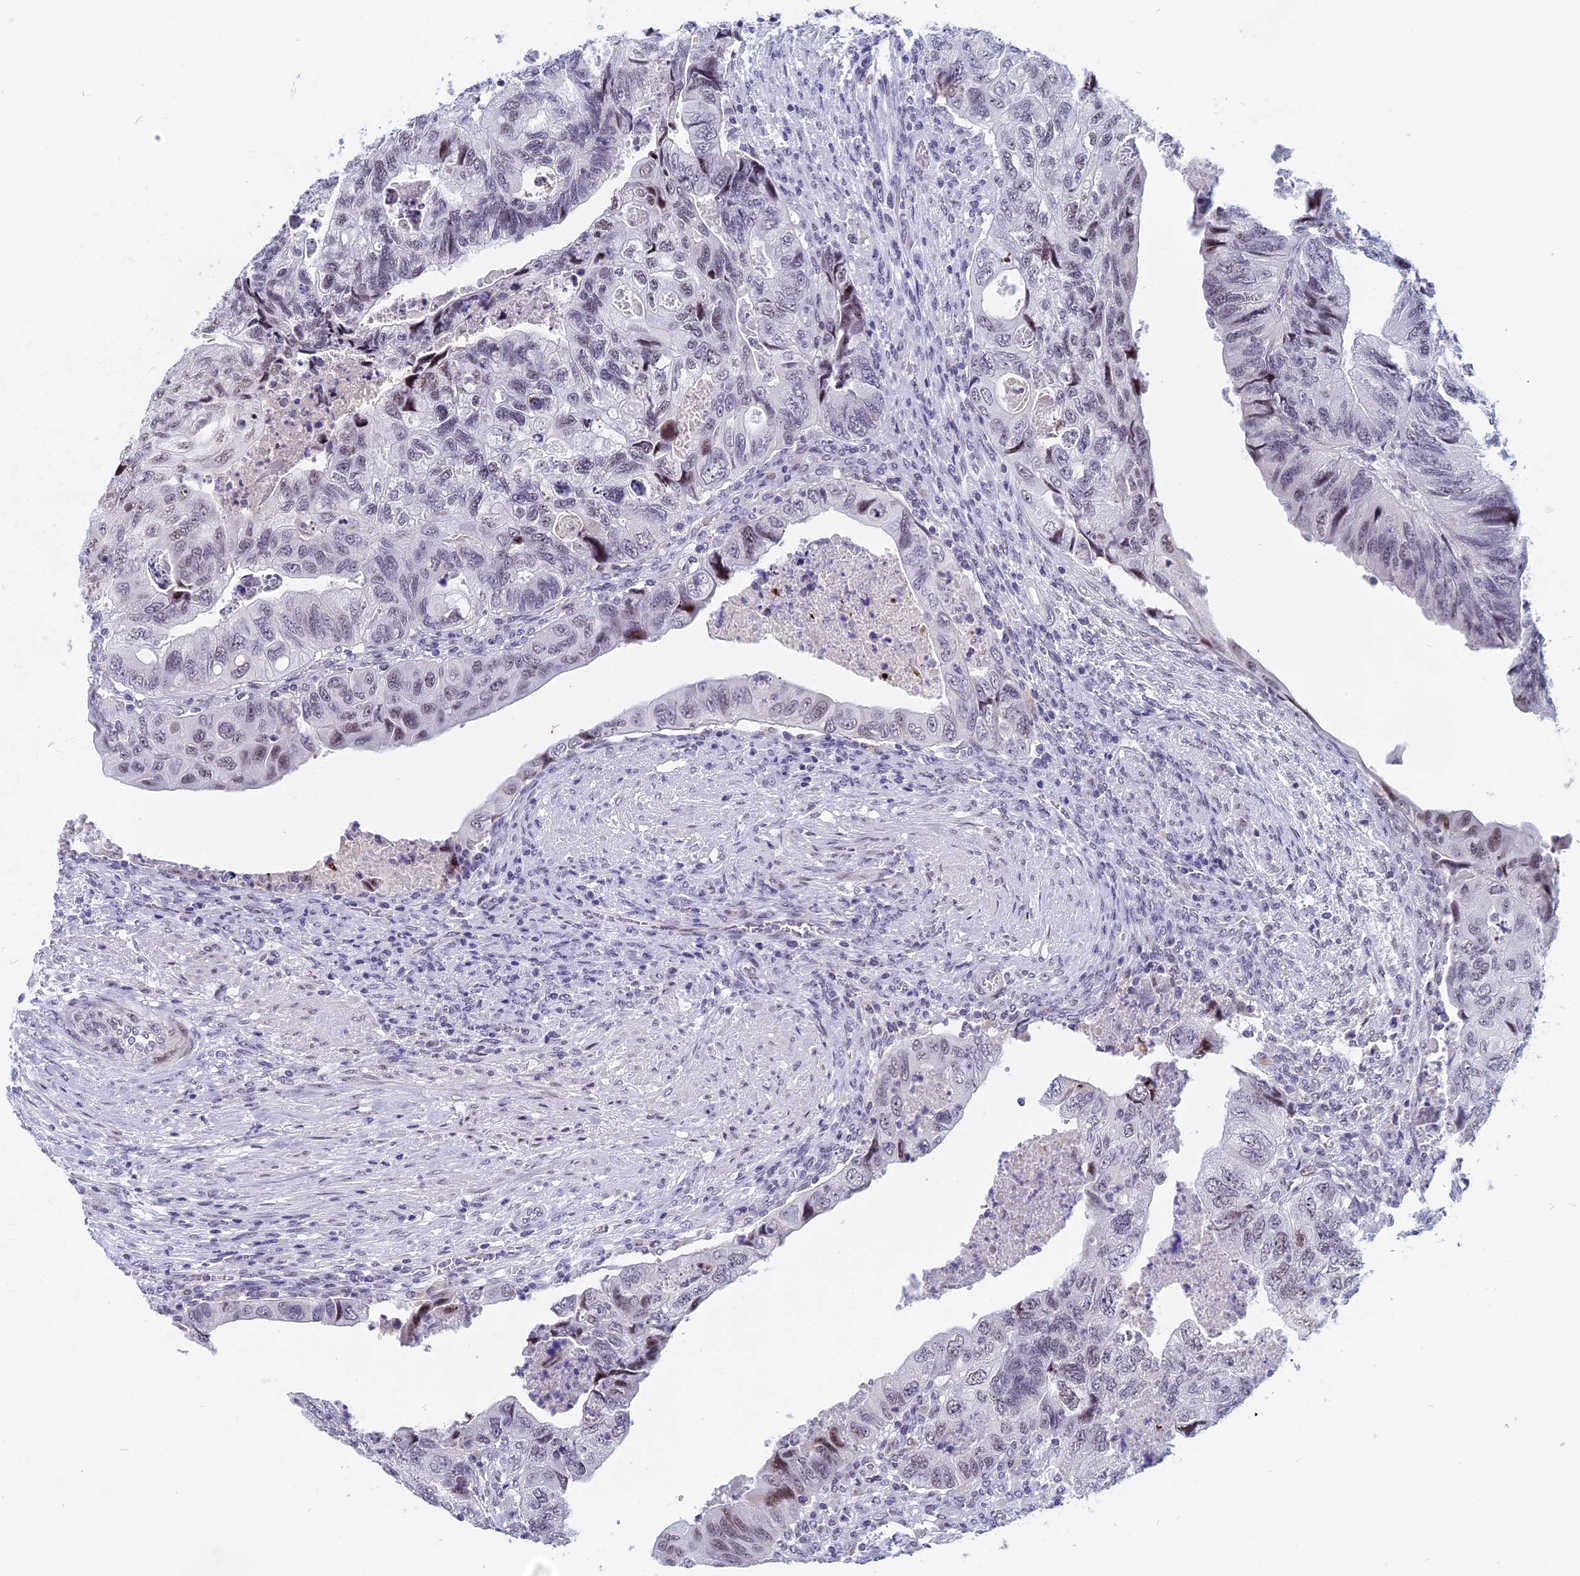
{"staining": {"intensity": "weak", "quantity": "<25%", "location": "nuclear"}, "tissue": "colorectal cancer", "cell_type": "Tumor cells", "image_type": "cancer", "snomed": [{"axis": "morphology", "description": "Adenocarcinoma, NOS"}, {"axis": "topography", "description": "Rectum"}], "caption": "Micrograph shows no significant protein expression in tumor cells of colorectal cancer (adenocarcinoma).", "gene": "CDC7", "patient": {"sex": "male", "age": 63}}